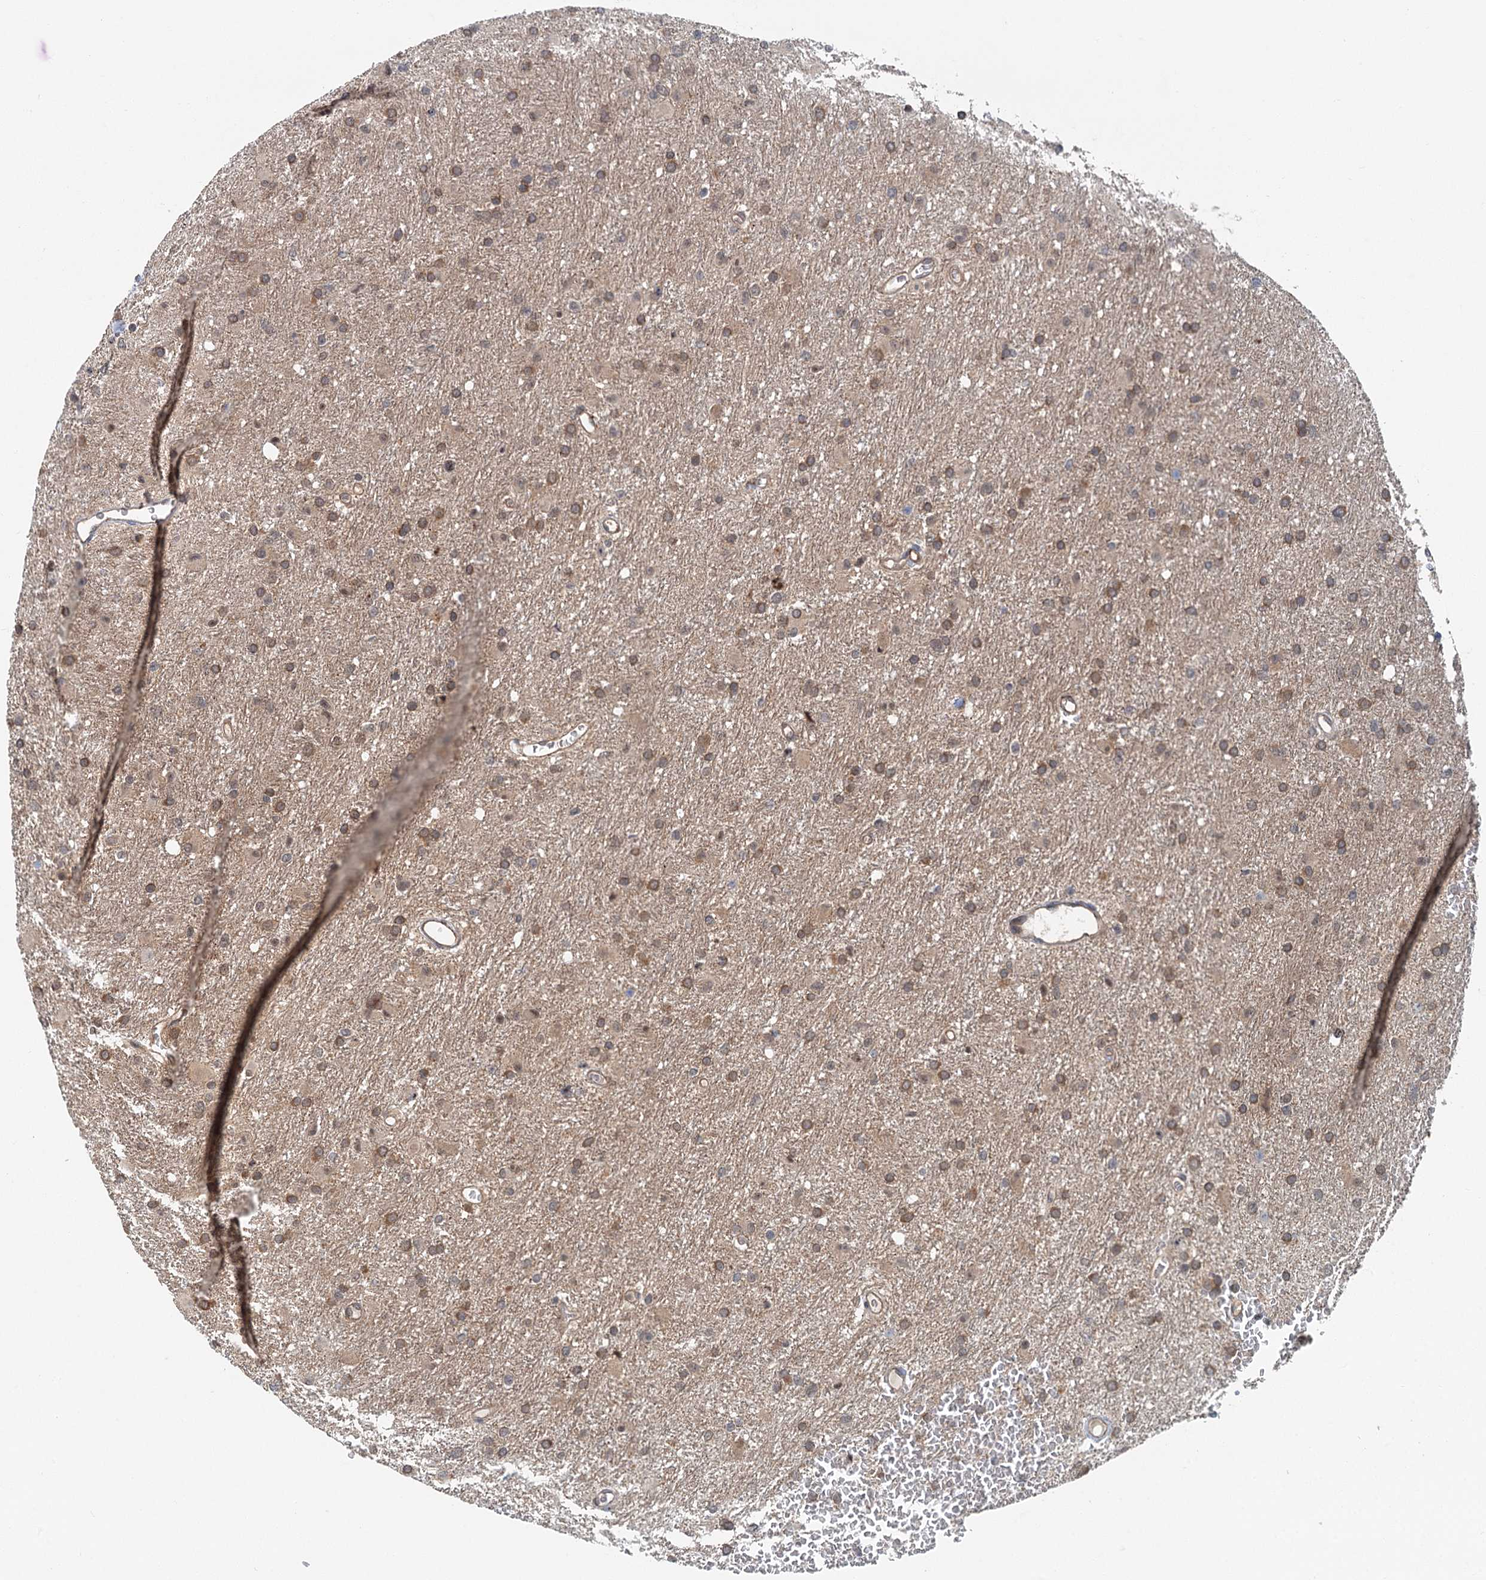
{"staining": {"intensity": "moderate", "quantity": ">75%", "location": "cytoplasmic/membranous"}, "tissue": "glioma", "cell_type": "Tumor cells", "image_type": "cancer", "snomed": [{"axis": "morphology", "description": "Glioma, malignant, High grade"}, {"axis": "topography", "description": "Cerebral cortex"}], "caption": "Human malignant high-grade glioma stained with a brown dye shows moderate cytoplasmic/membranous positive positivity in about >75% of tumor cells.", "gene": "TAS2R42", "patient": {"sex": "female", "age": 36}}